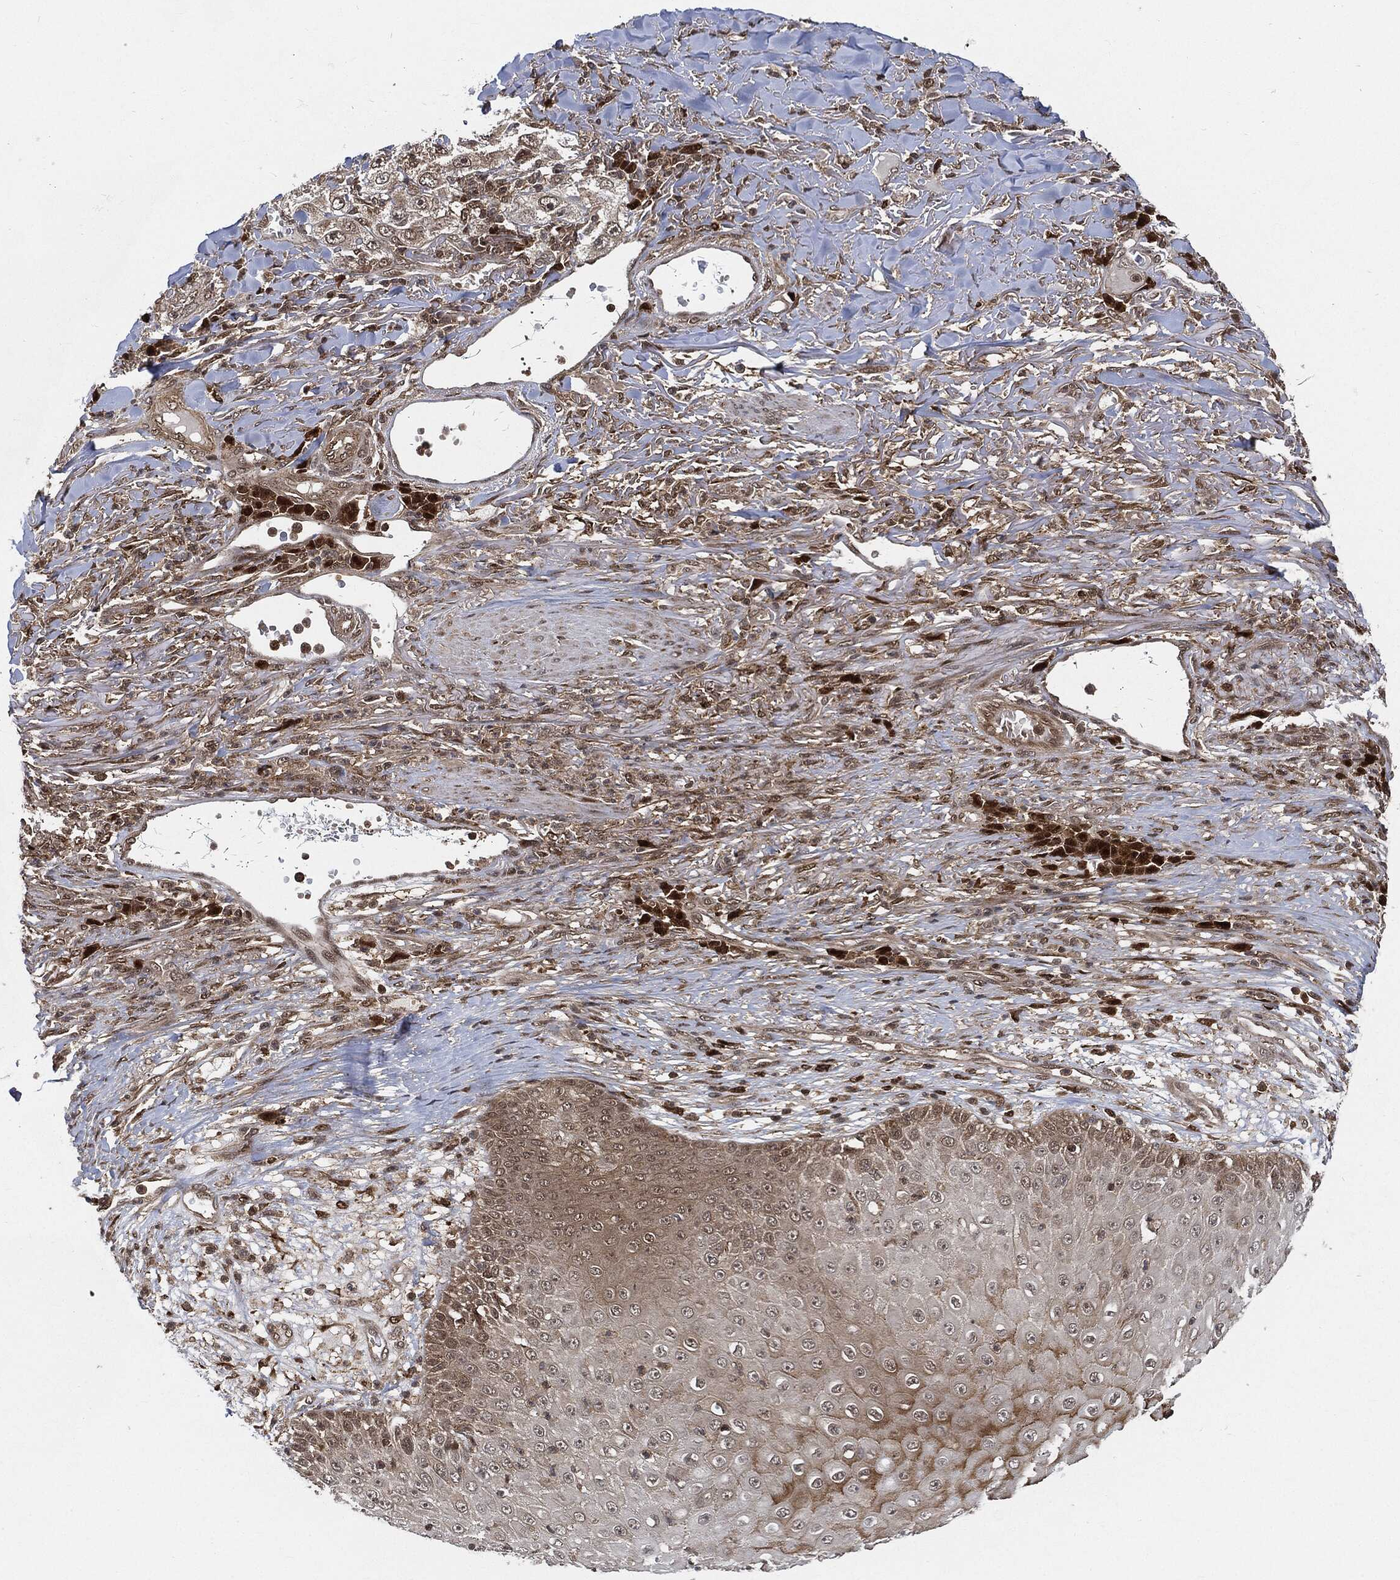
{"staining": {"intensity": "weak", "quantity": "<25%", "location": "nuclear"}, "tissue": "skin cancer", "cell_type": "Tumor cells", "image_type": "cancer", "snomed": [{"axis": "morphology", "description": "Squamous cell carcinoma, NOS"}, {"axis": "topography", "description": "Skin"}], "caption": "This is a image of immunohistochemistry staining of squamous cell carcinoma (skin), which shows no positivity in tumor cells.", "gene": "CUTA", "patient": {"sex": "male", "age": 82}}